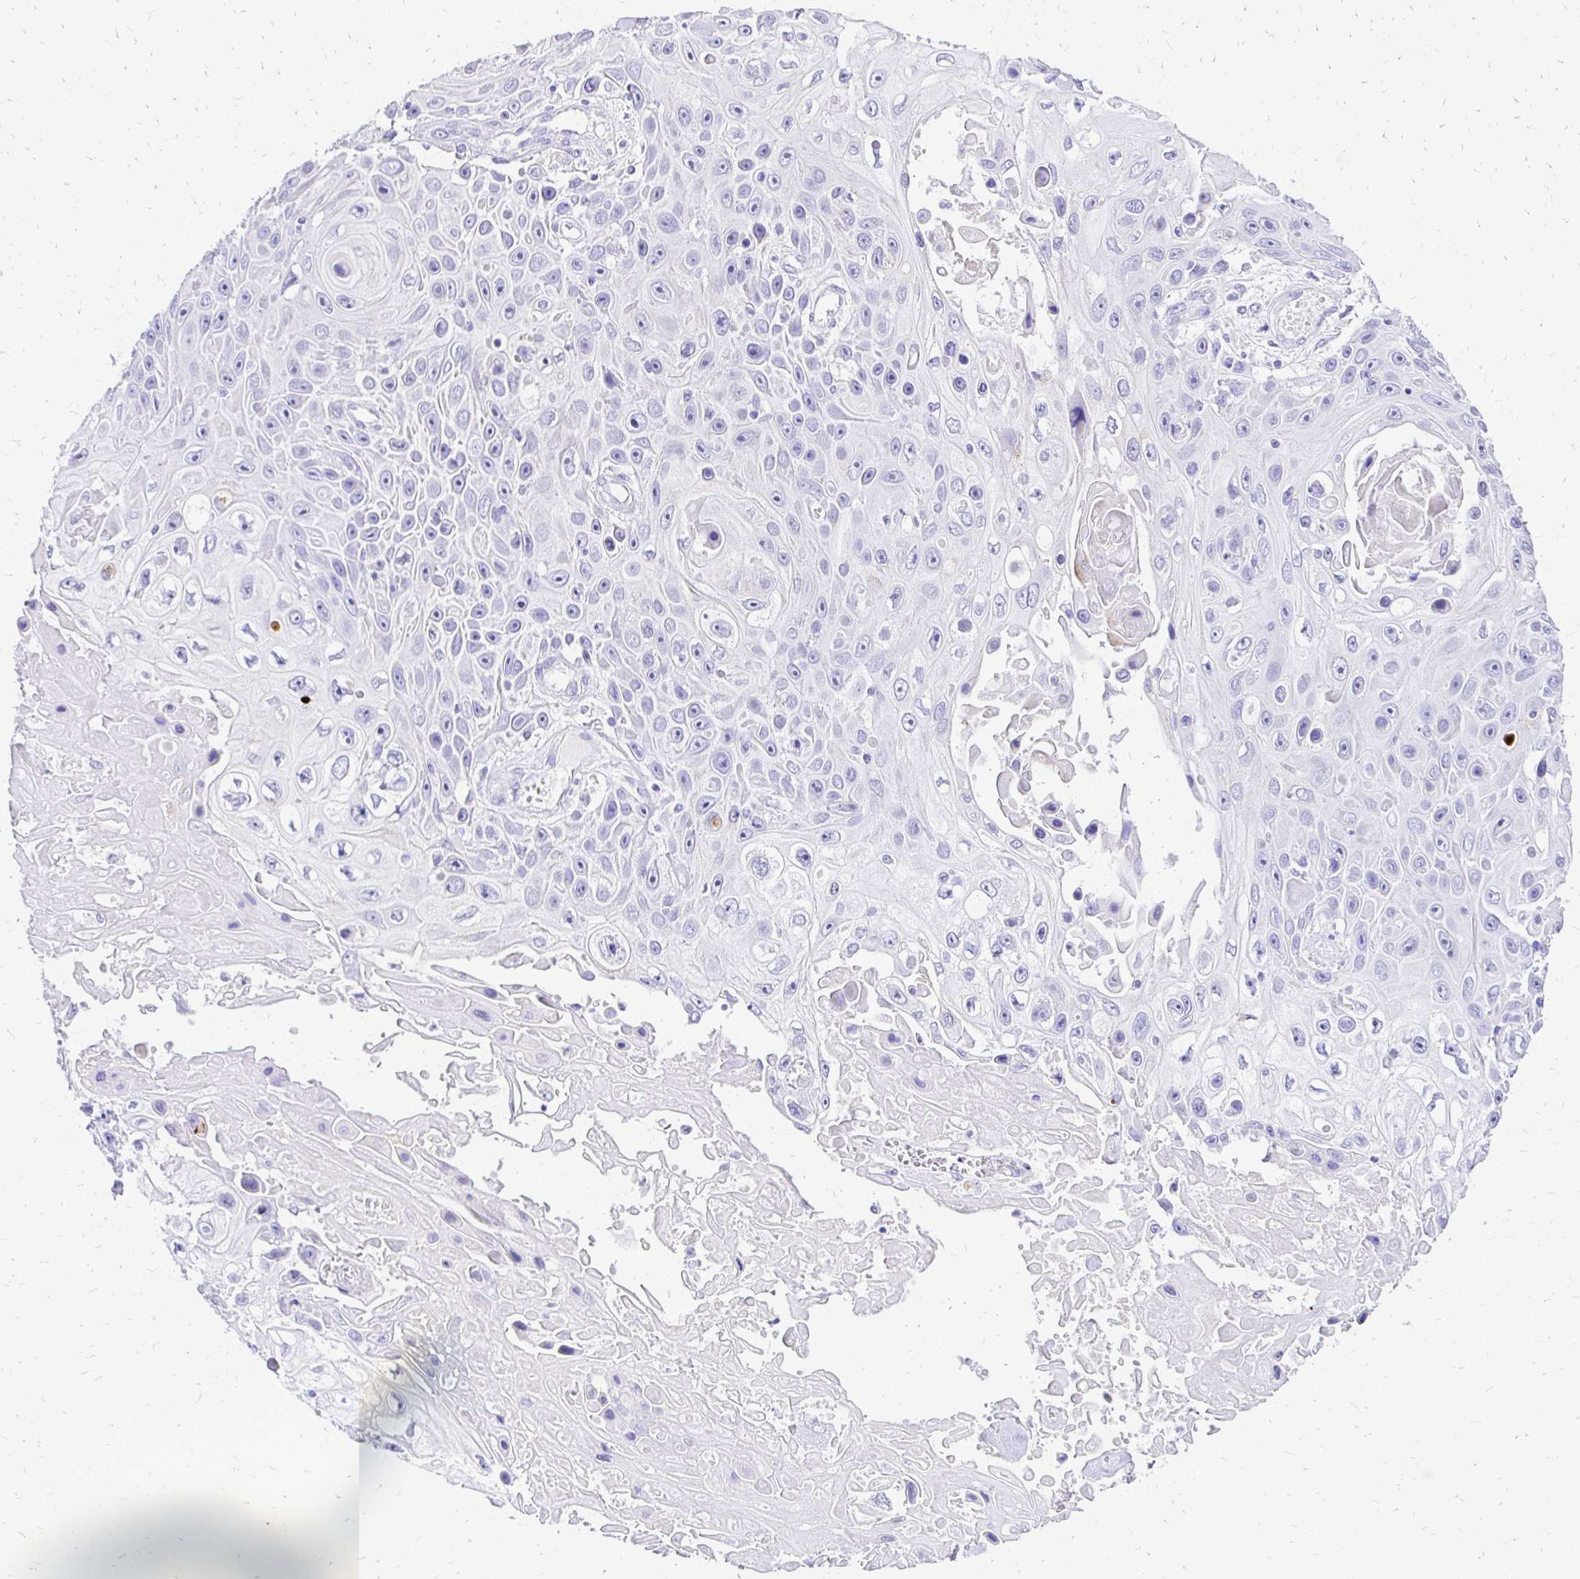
{"staining": {"intensity": "negative", "quantity": "none", "location": "none"}, "tissue": "skin cancer", "cell_type": "Tumor cells", "image_type": "cancer", "snomed": [{"axis": "morphology", "description": "Squamous cell carcinoma, NOS"}, {"axis": "topography", "description": "Skin"}], "caption": "Photomicrograph shows no significant protein positivity in tumor cells of squamous cell carcinoma (skin).", "gene": "S100G", "patient": {"sex": "male", "age": 82}}